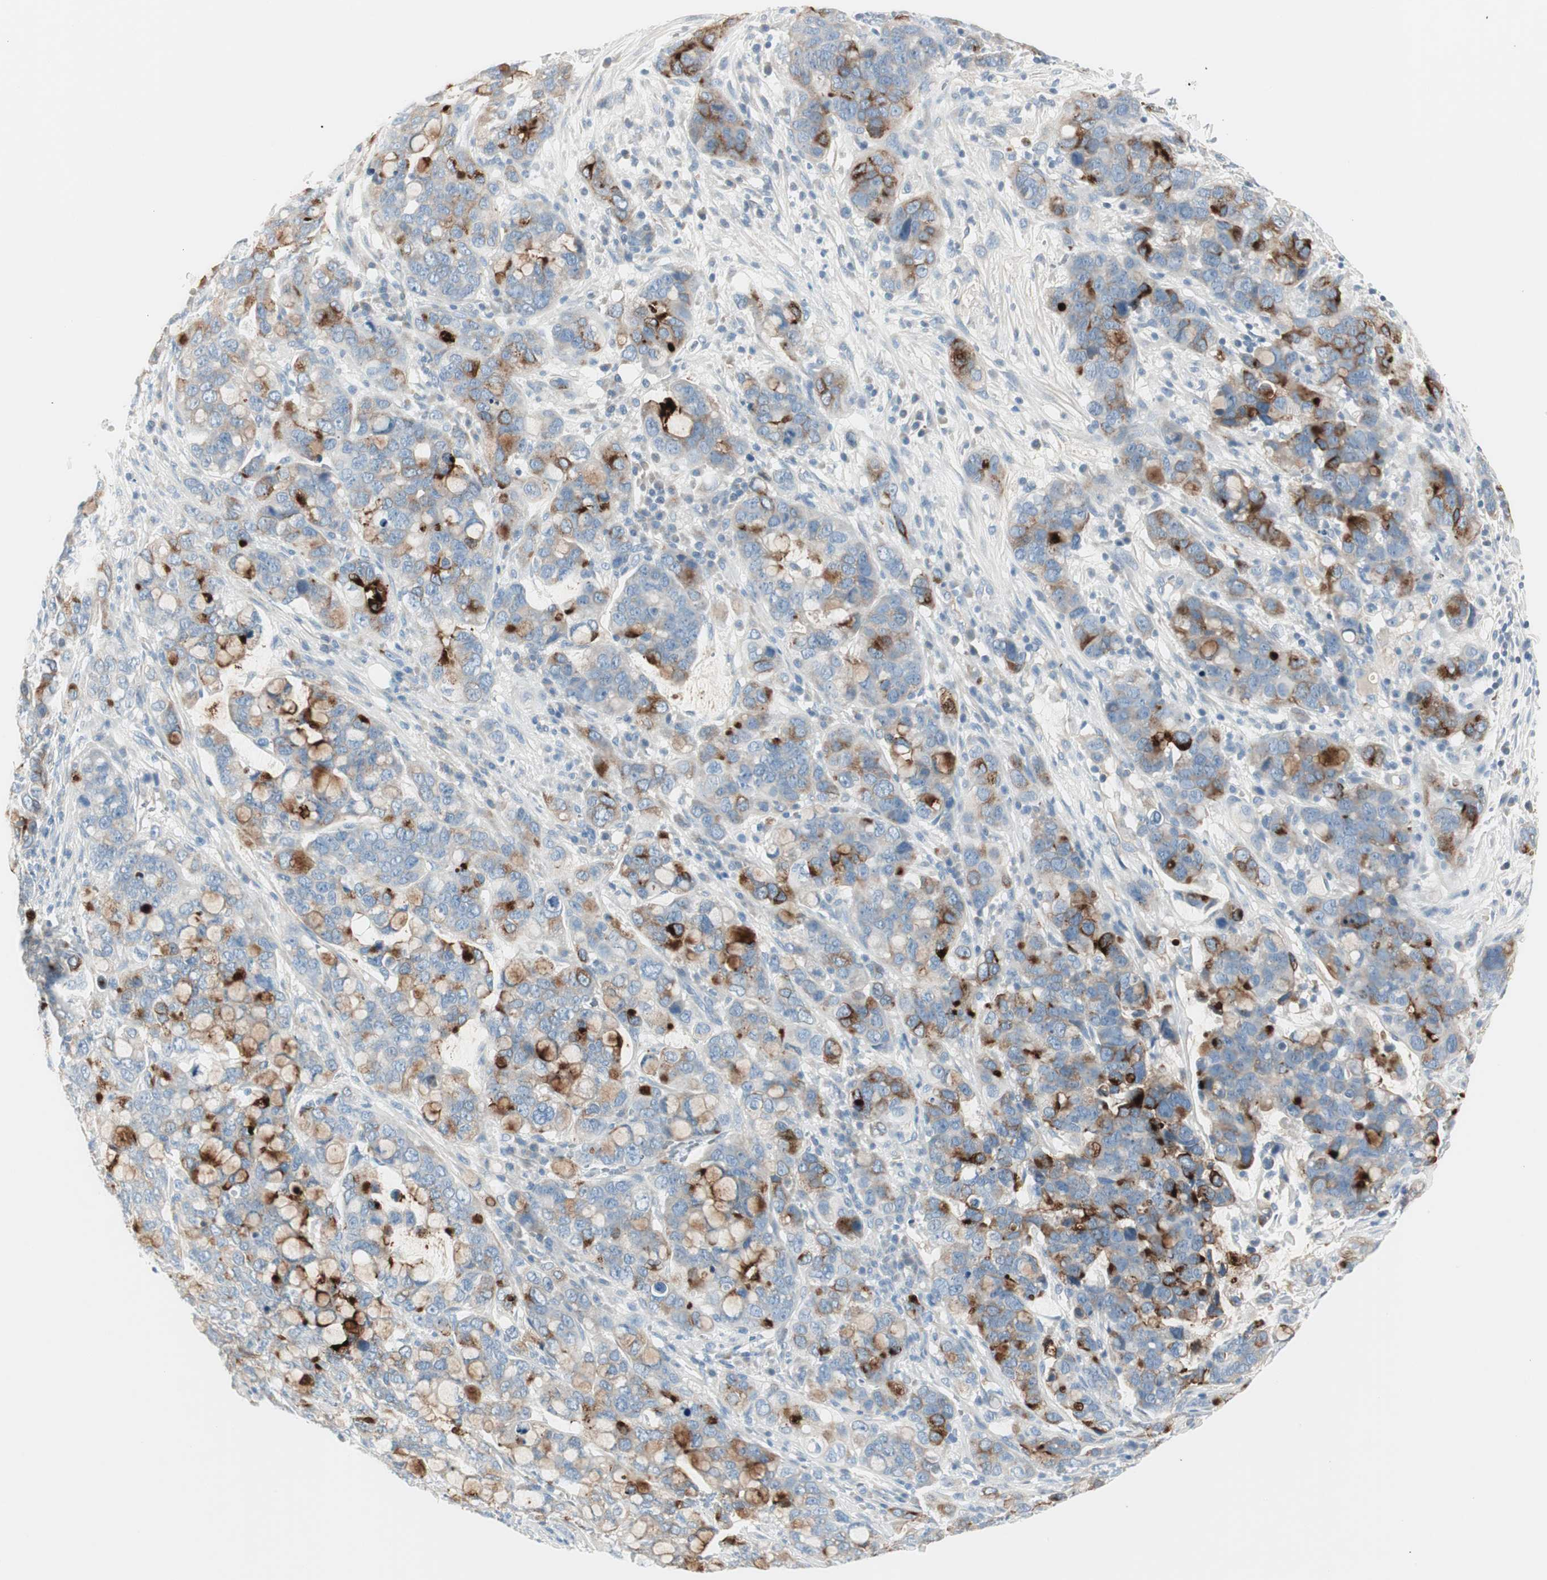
{"staining": {"intensity": "strong", "quantity": ">75%", "location": "cytoplasmic/membranous"}, "tissue": "stomach cancer", "cell_type": "Tumor cells", "image_type": "cancer", "snomed": [{"axis": "morphology", "description": "Adenocarcinoma, NOS"}, {"axis": "topography", "description": "Stomach, lower"}], "caption": "A high amount of strong cytoplasmic/membranous expression is identified in approximately >75% of tumor cells in stomach cancer tissue.", "gene": "CDHR5", "patient": {"sex": "male", "age": 84}}